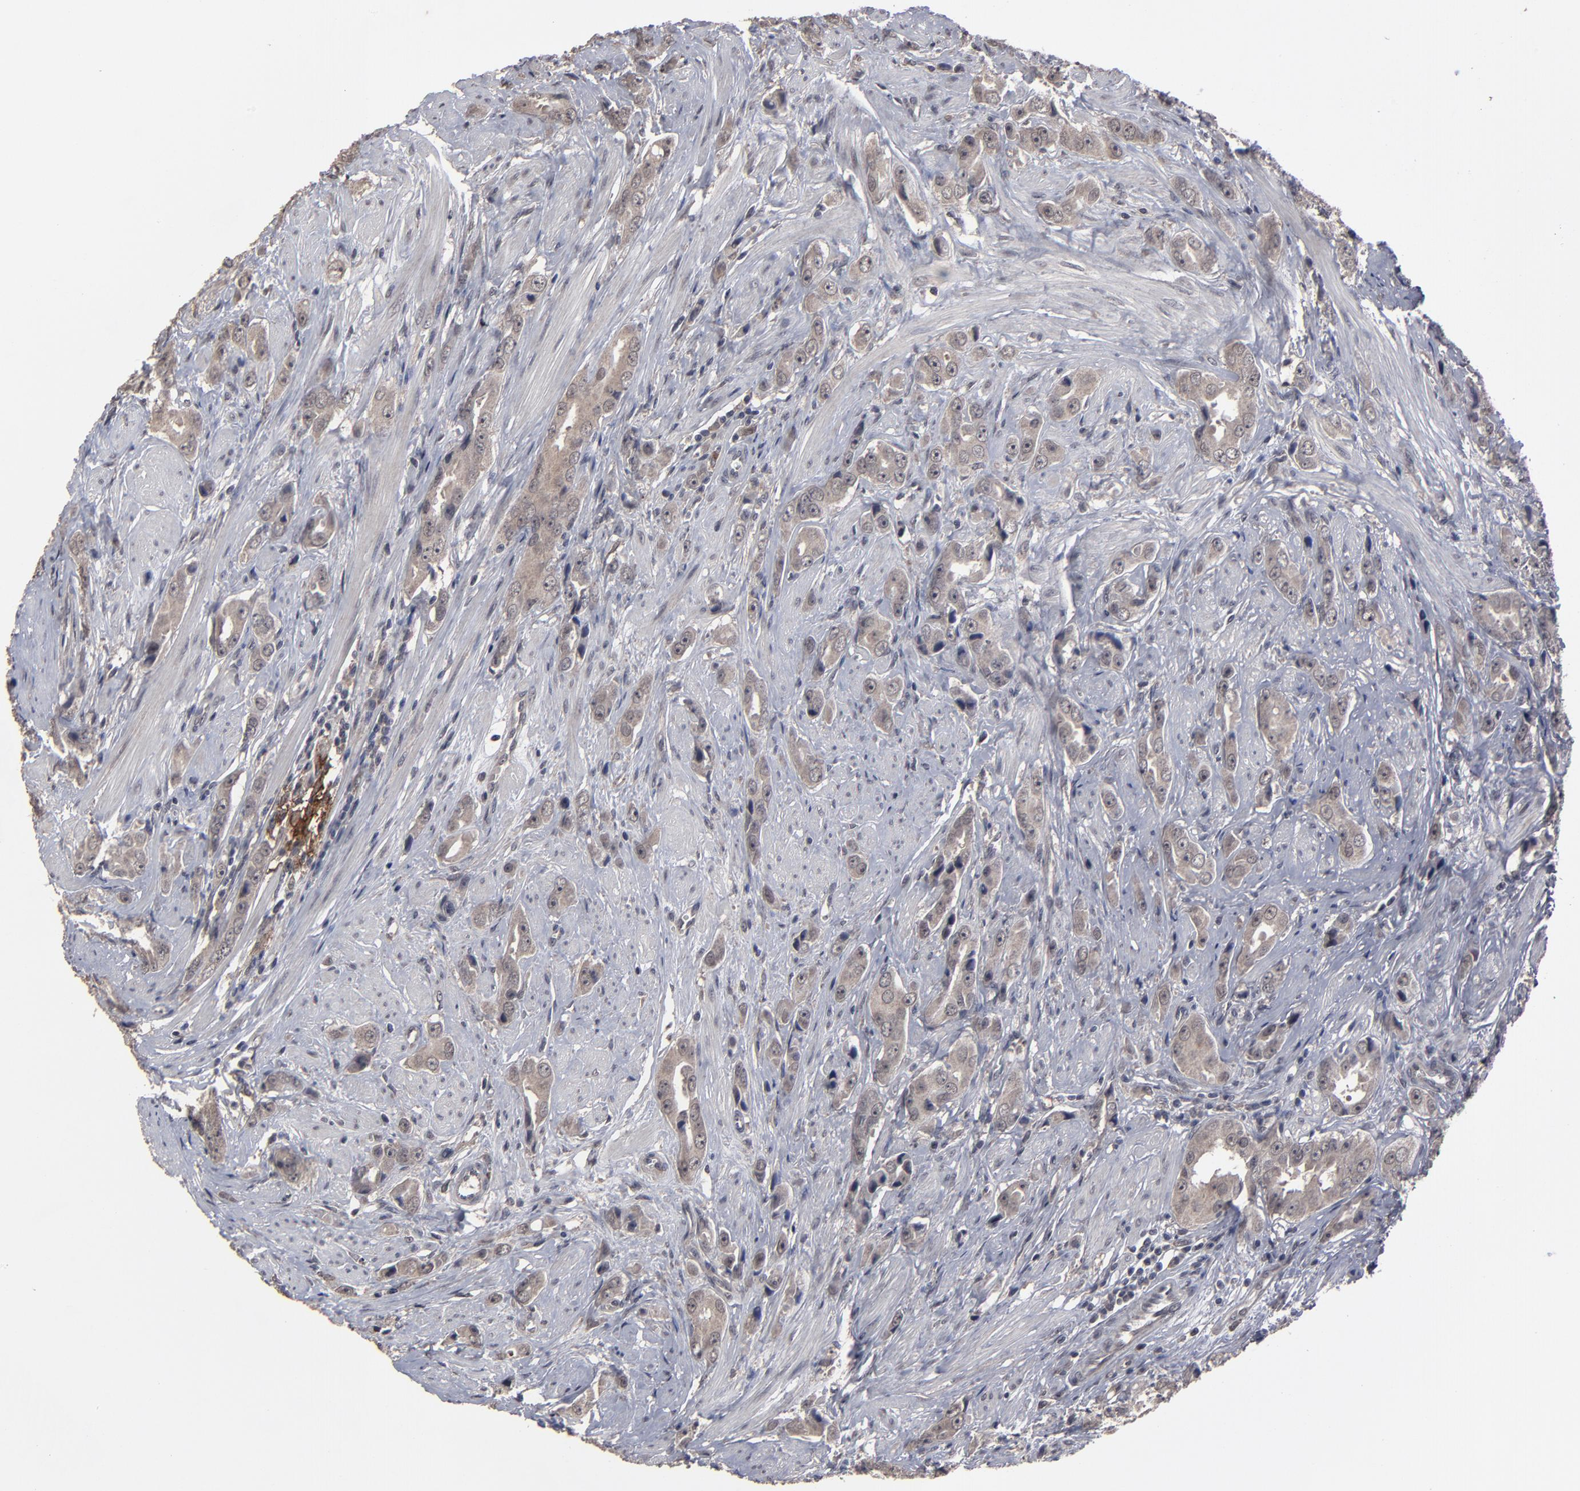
{"staining": {"intensity": "weak", "quantity": ">75%", "location": "cytoplasmic/membranous"}, "tissue": "prostate cancer", "cell_type": "Tumor cells", "image_type": "cancer", "snomed": [{"axis": "morphology", "description": "Adenocarcinoma, Medium grade"}, {"axis": "topography", "description": "Prostate"}], "caption": "Protein expression analysis of medium-grade adenocarcinoma (prostate) demonstrates weak cytoplasmic/membranous expression in approximately >75% of tumor cells. Using DAB (brown) and hematoxylin (blue) stains, captured at high magnification using brightfield microscopy.", "gene": "SLC22A17", "patient": {"sex": "male", "age": 53}}